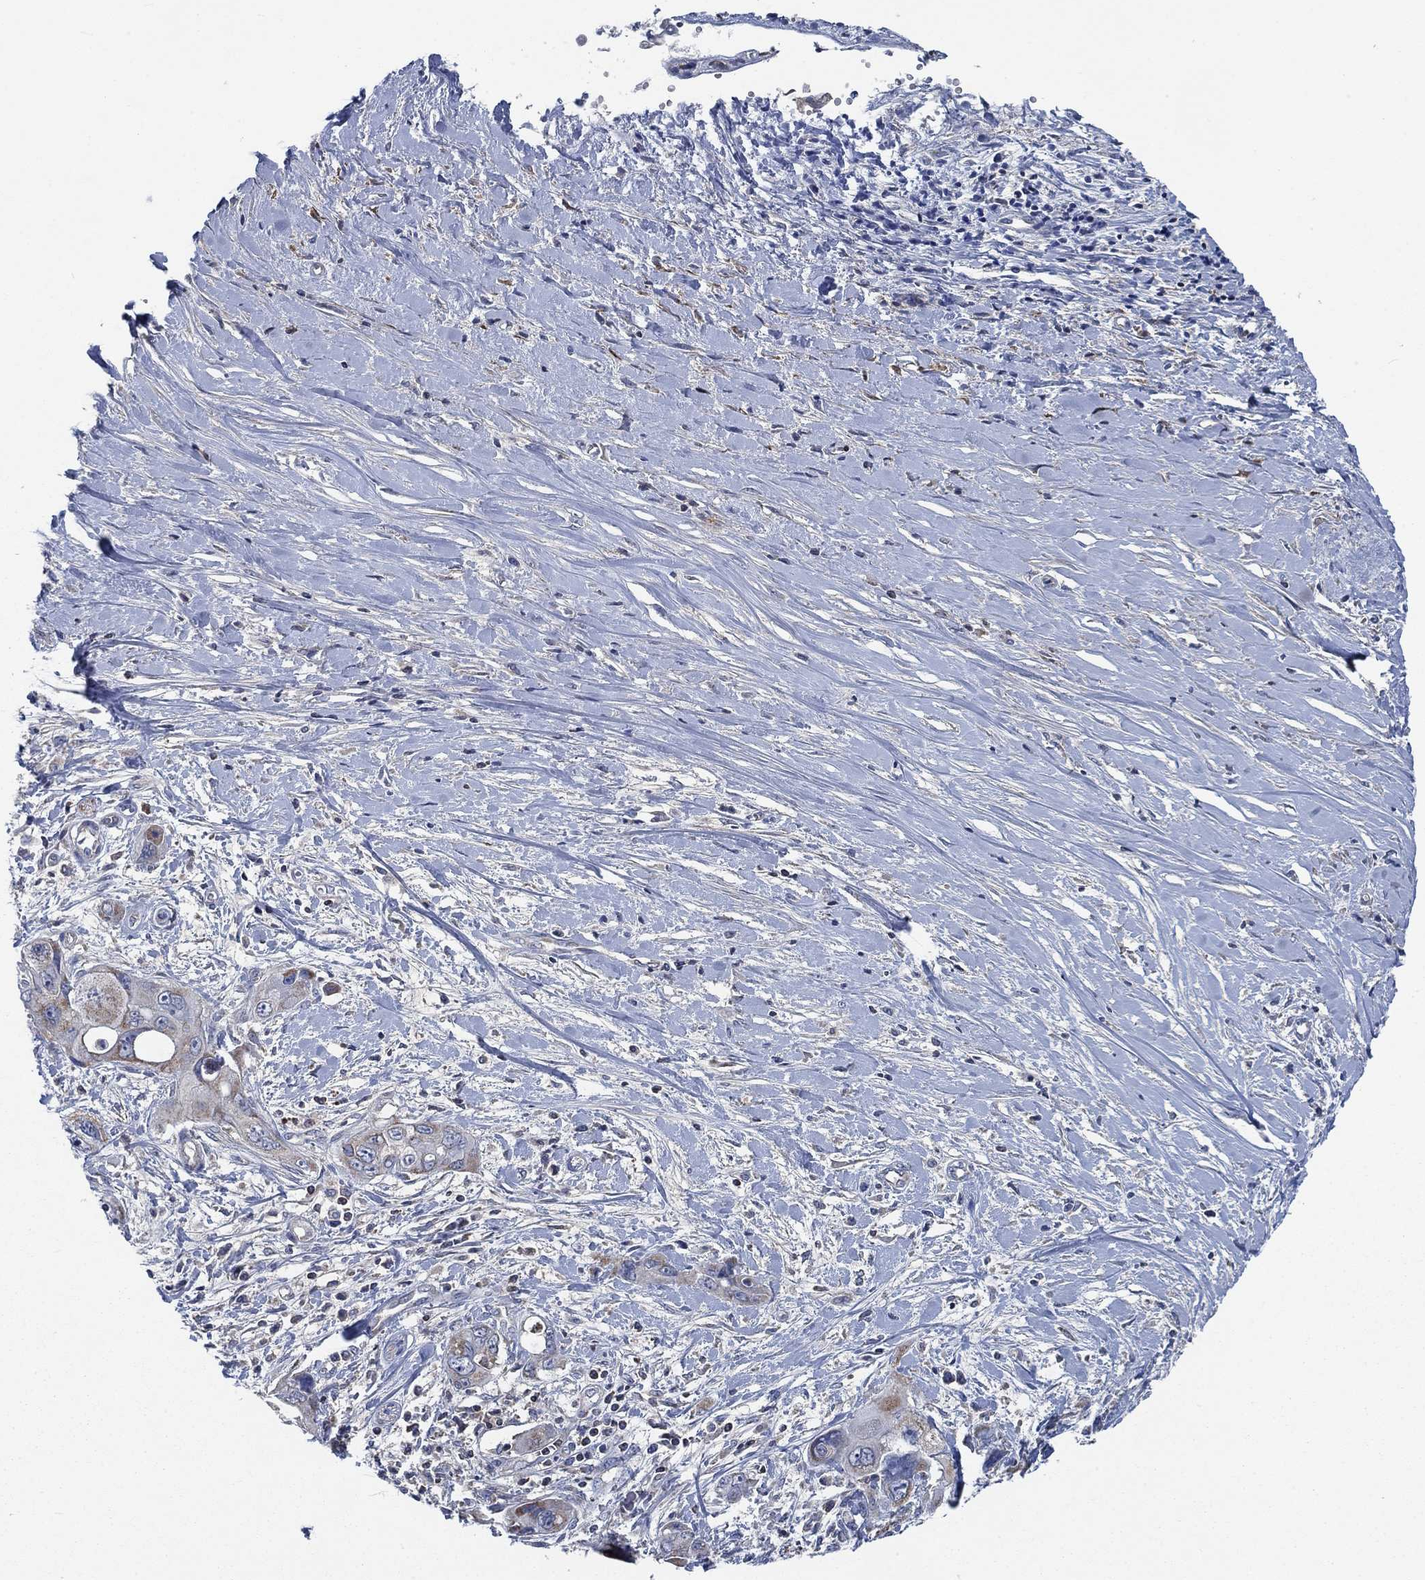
{"staining": {"intensity": "weak", "quantity": ">75%", "location": "cytoplasmic/membranous"}, "tissue": "pancreatic cancer", "cell_type": "Tumor cells", "image_type": "cancer", "snomed": [{"axis": "morphology", "description": "Adenocarcinoma, NOS"}, {"axis": "topography", "description": "Pancreas"}], "caption": "Pancreatic cancer (adenocarcinoma) stained with DAB (3,3'-diaminobenzidine) immunohistochemistry (IHC) shows low levels of weak cytoplasmic/membranous positivity in approximately >75% of tumor cells. (DAB (3,3'-diaminobenzidine) IHC with brightfield microscopy, high magnification).", "gene": "STXBP6", "patient": {"sex": "male", "age": 47}}